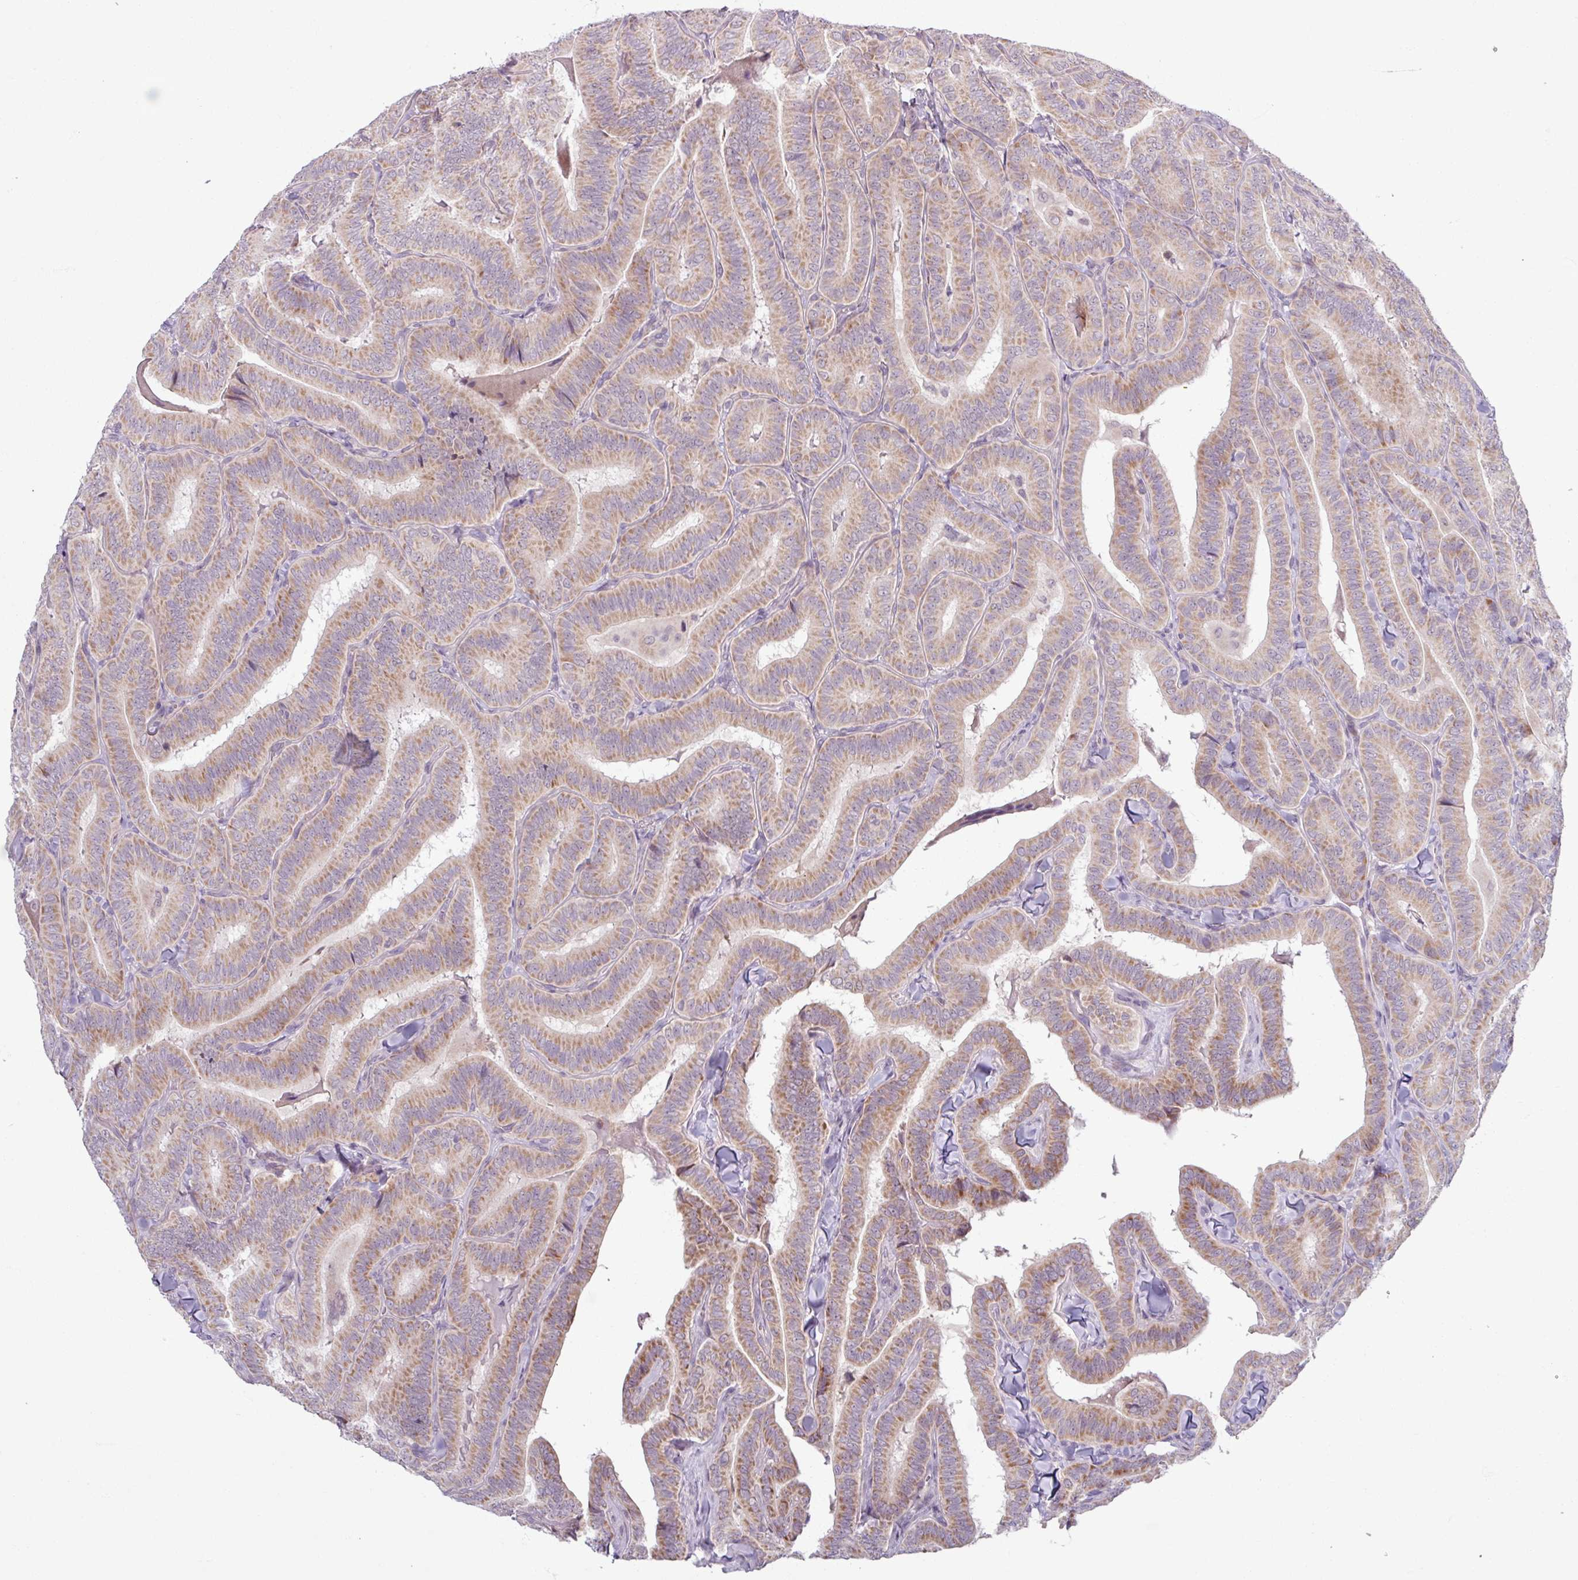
{"staining": {"intensity": "moderate", "quantity": ">75%", "location": "cytoplasmic/membranous"}, "tissue": "thyroid cancer", "cell_type": "Tumor cells", "image_type": "cancer", "snomed": [{"axis": "morphology", "description": "Papillary adenocarcinoma, NOS"}, {"axis": "topography", "description": "Thyroid gland"}], "caption": "High-power microscopy captured an IHC image of thyroid cancer (papillary adenocarcinoma), revealing moderate cytoplasmic/membranous positivity in about >75% of tumor cells. (DAB (3,3'-diaminobenzidine) IHC with brightfield microscopy, high magnification).", "gene": "OGFOD3", "patient": {"sex": "male", "age": 61}}